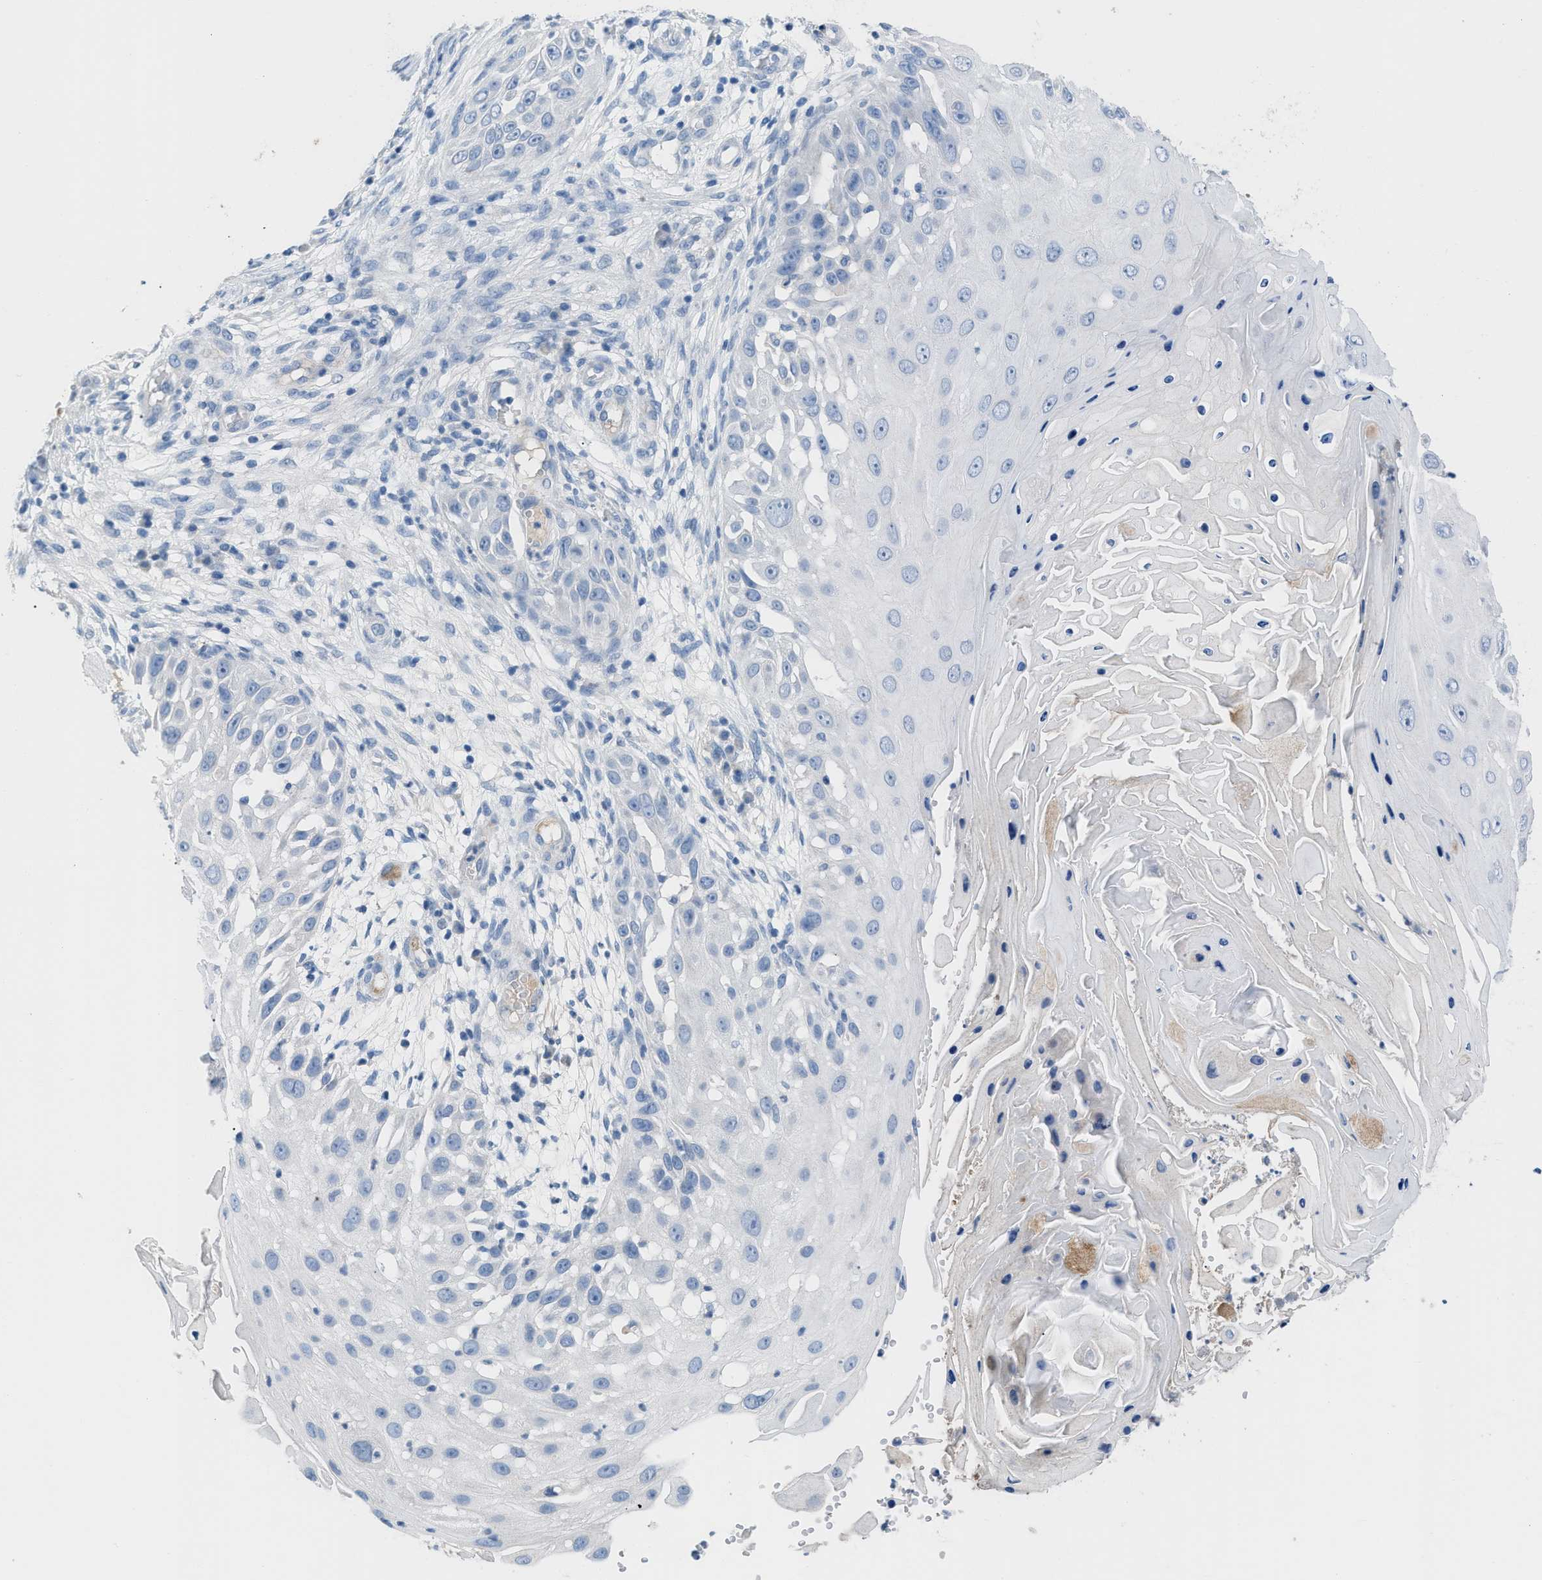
{"staining": {"intensity": "negative", "quantity": "none", "location": "none"}, "tissue": "skin cancer", "cell_type": "Tumor cells", "image_type": "cancer", "snomed": [{"axis": "morphology", "description": "Squamous cell carcinoma, NOS"}, {"axis": "topography", "description": "Skin"}], "caption": "Immunohistochemistry histopathology image of human skin cancer (squamous cell carcinoma) stained for a protein (brown), which shows no positivity in tumor cells.", "gene": "HPX", "patient": {"sex": "female", "age": 44}}